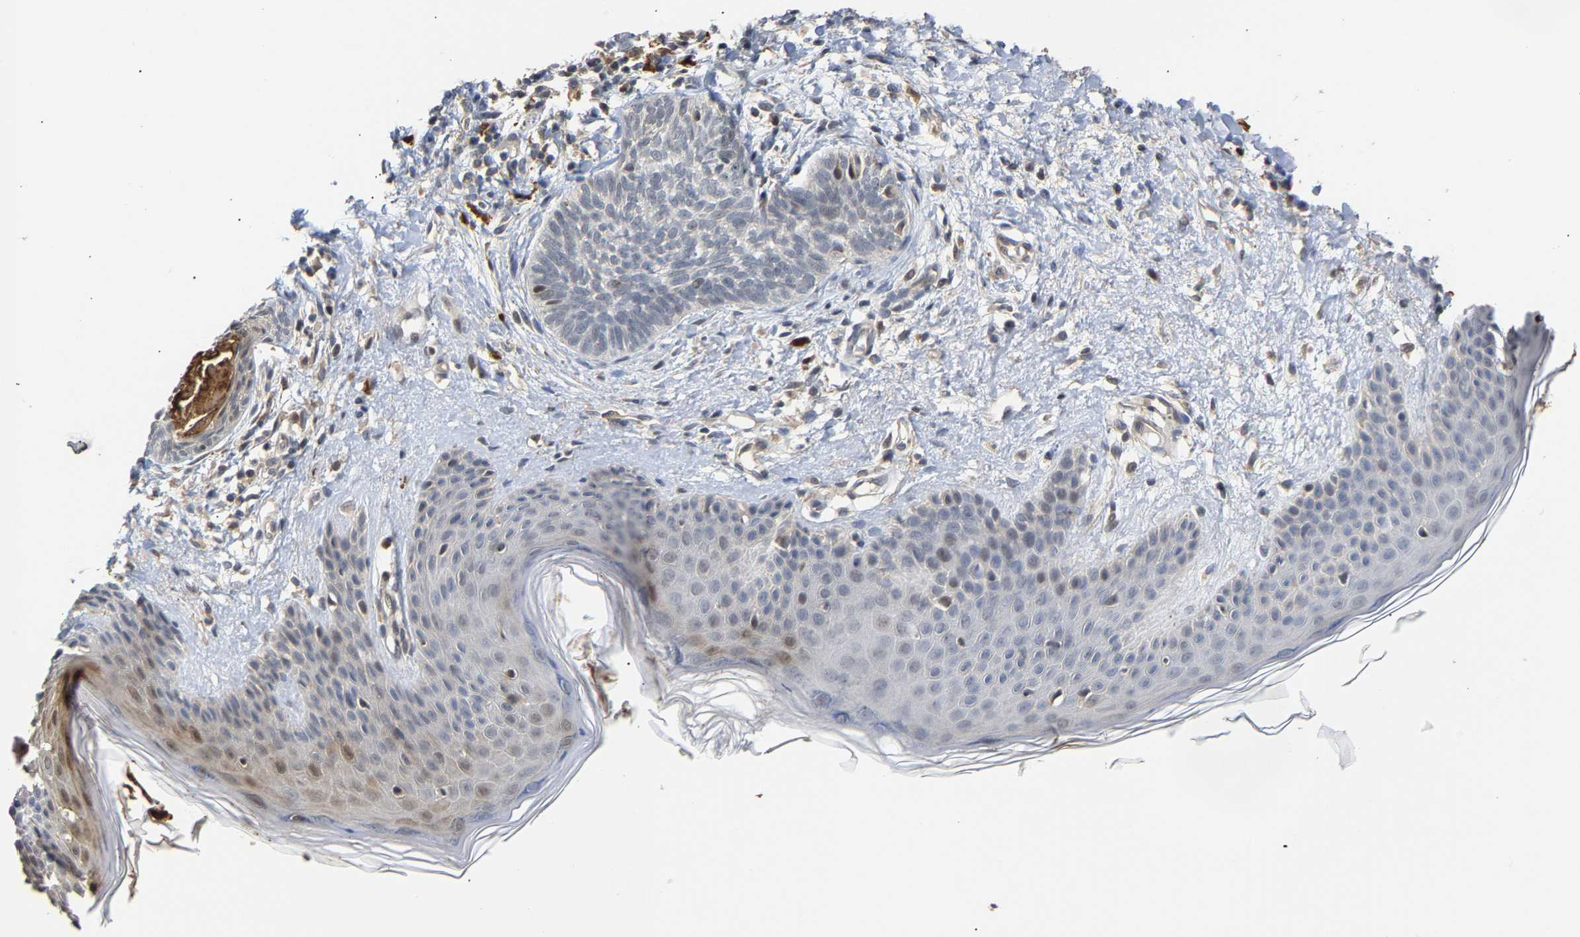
{"staining": {"intensity": "weak", "quantity": "<25%", "location": "nuclear"}, "tissue": "skin cancer", "cell_type": "Tumor cells", "image_type": "cancer", "snomed": [{"axis": "morphology", "description": "Basal cell carcinoma"}, {"axis": "topography", "description": "Skin"}], "caption": "An image of skin cancer (basal cell carcinoma) stained for a protein exhibits no brown staining in tumor cells. (IHC, brightfield microscopy, high magnification).", "gene": "TDRD7", "patient": {"sex": "female", "age": 59}}